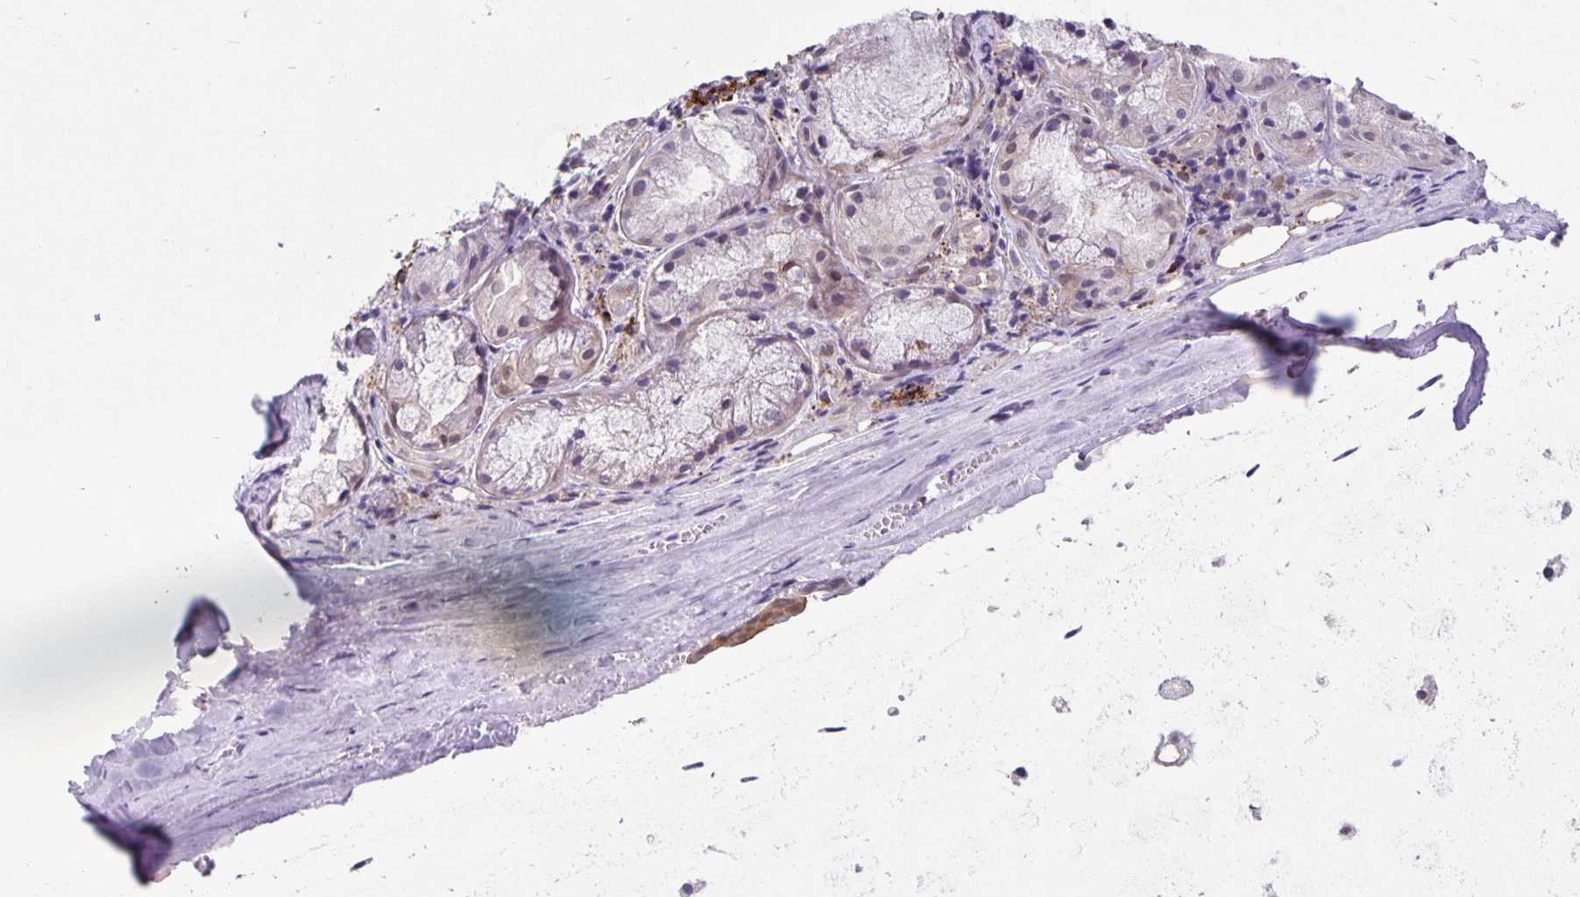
{"staining": {"intensity": "weak", "quantity": "<25%", "location": "nuclear"}, "tissue": "adipose tissue", "cell_type": "Adipocytes", "image_type": "normal", "snomed": [{"axis": "morphology", "description": "Normal tissue, NOS"}, {"axis": "topography", "description": "Cartilage tissue"}, {"axis": "topography", "description": "Nasopharynx"}, {"axis": "topography", "description": "Thyroid gland"}], "caption": "This histopathology image is of normal adipose tissue stained with immunohistochemistry to label a protein in brown with the nuclei are counter-stained blue. There is no expression in adipocytes. (Immunohistochemistry, brightfield microscopy, high magnification).", "gene": "TAX1BP3", "patient": {"sex": "male", "age": 63}}